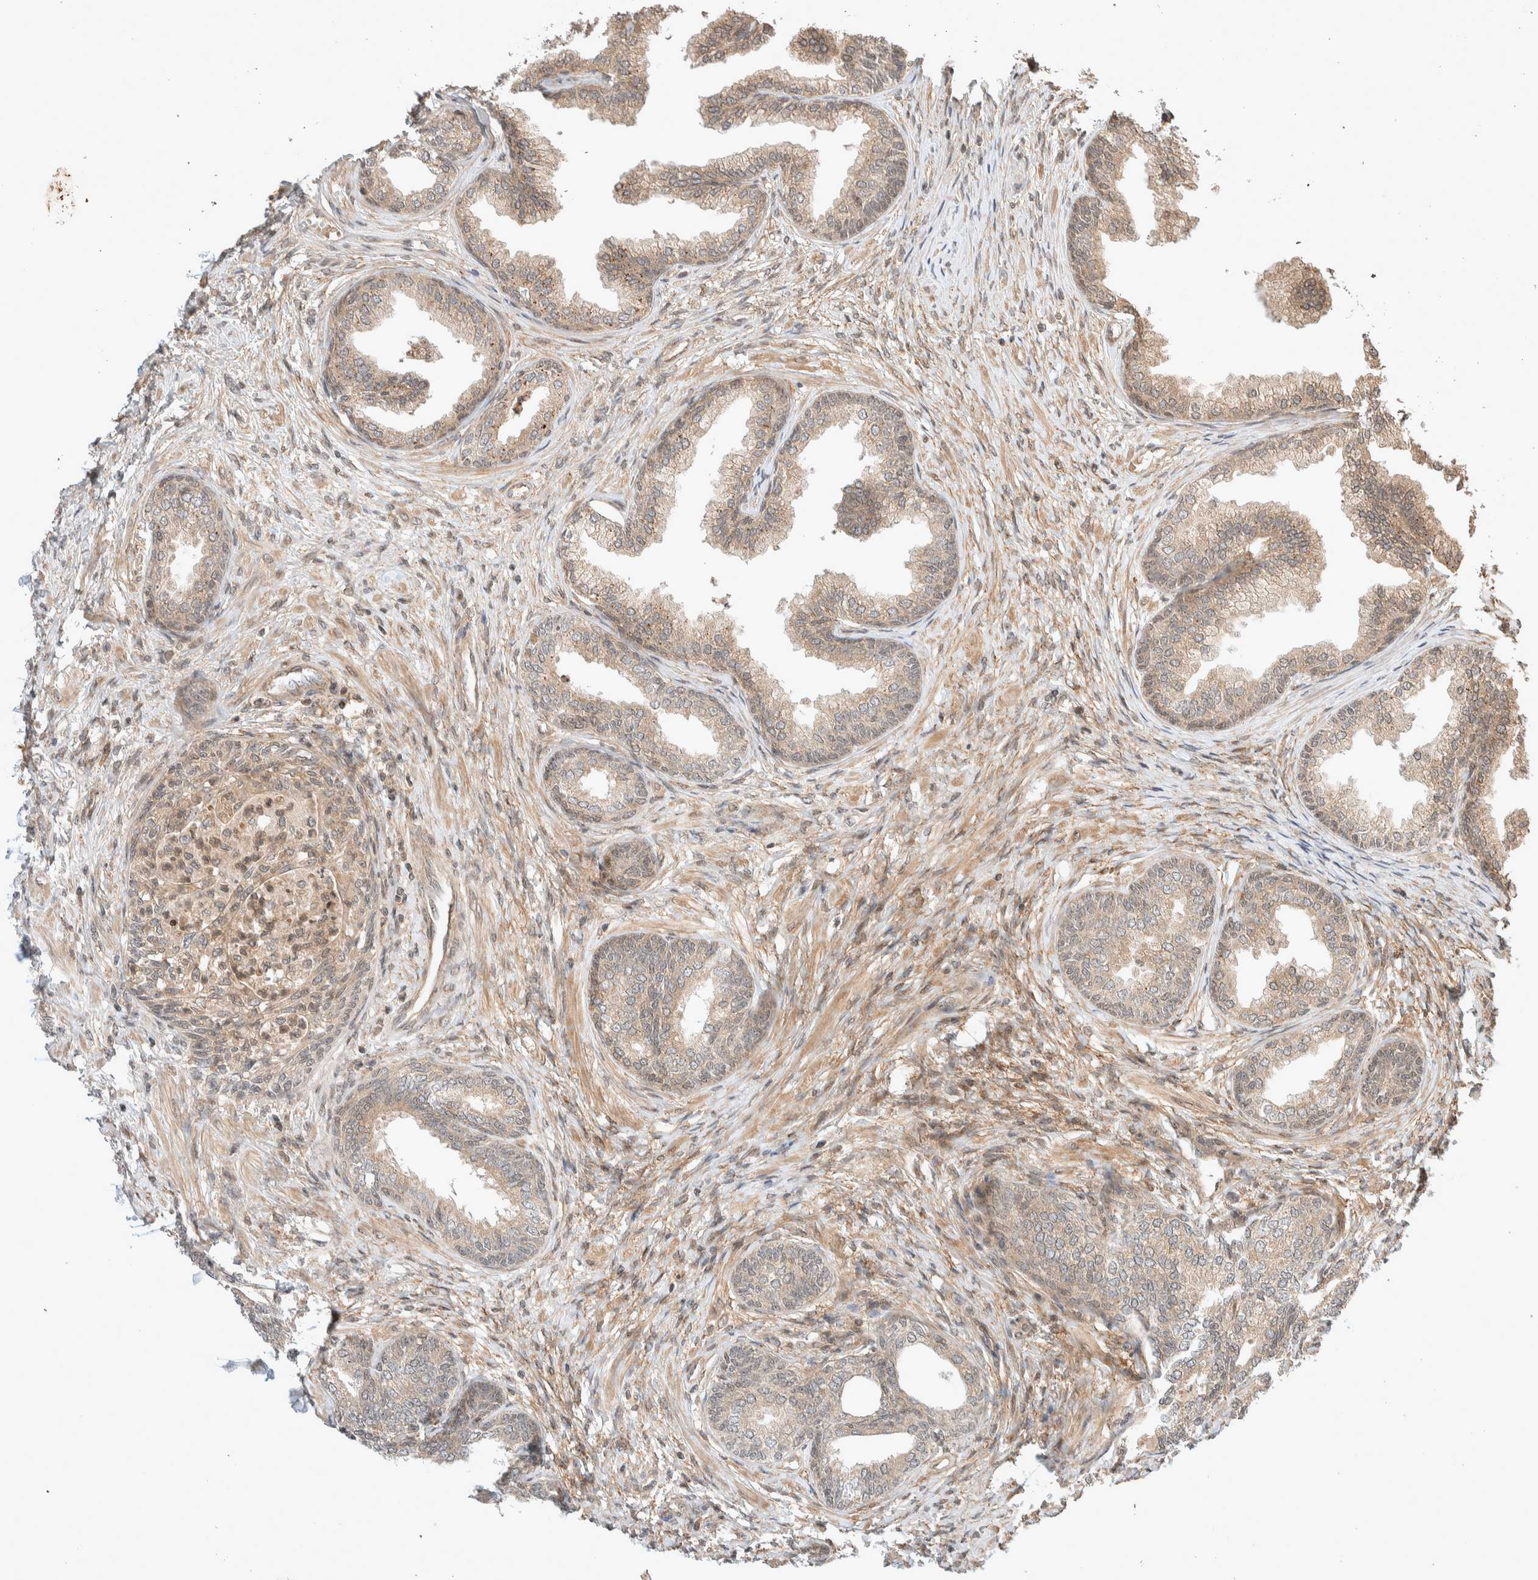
{"staining": {"intensity": "weak", "quantity": "25%-75%", "location": "cytoplasmic/membranous"}, "tissue": "prostate", "cell_type": "Glandular cells", "image_type": "normal", "snomed": [{"axis": "morphology", "description": "Normal tissue, NOS"}, {"axis": "topography", "description": "Prostate"}], "caption": "Immunohistochemistry image of benign prostate stained for a protein (brown), which displays low levels of weak cytoplasmic/membranous staining in about 25%-75% of glandular cells.", "gene": "THRA", "patient": {"sex": "male", "age": 76}}